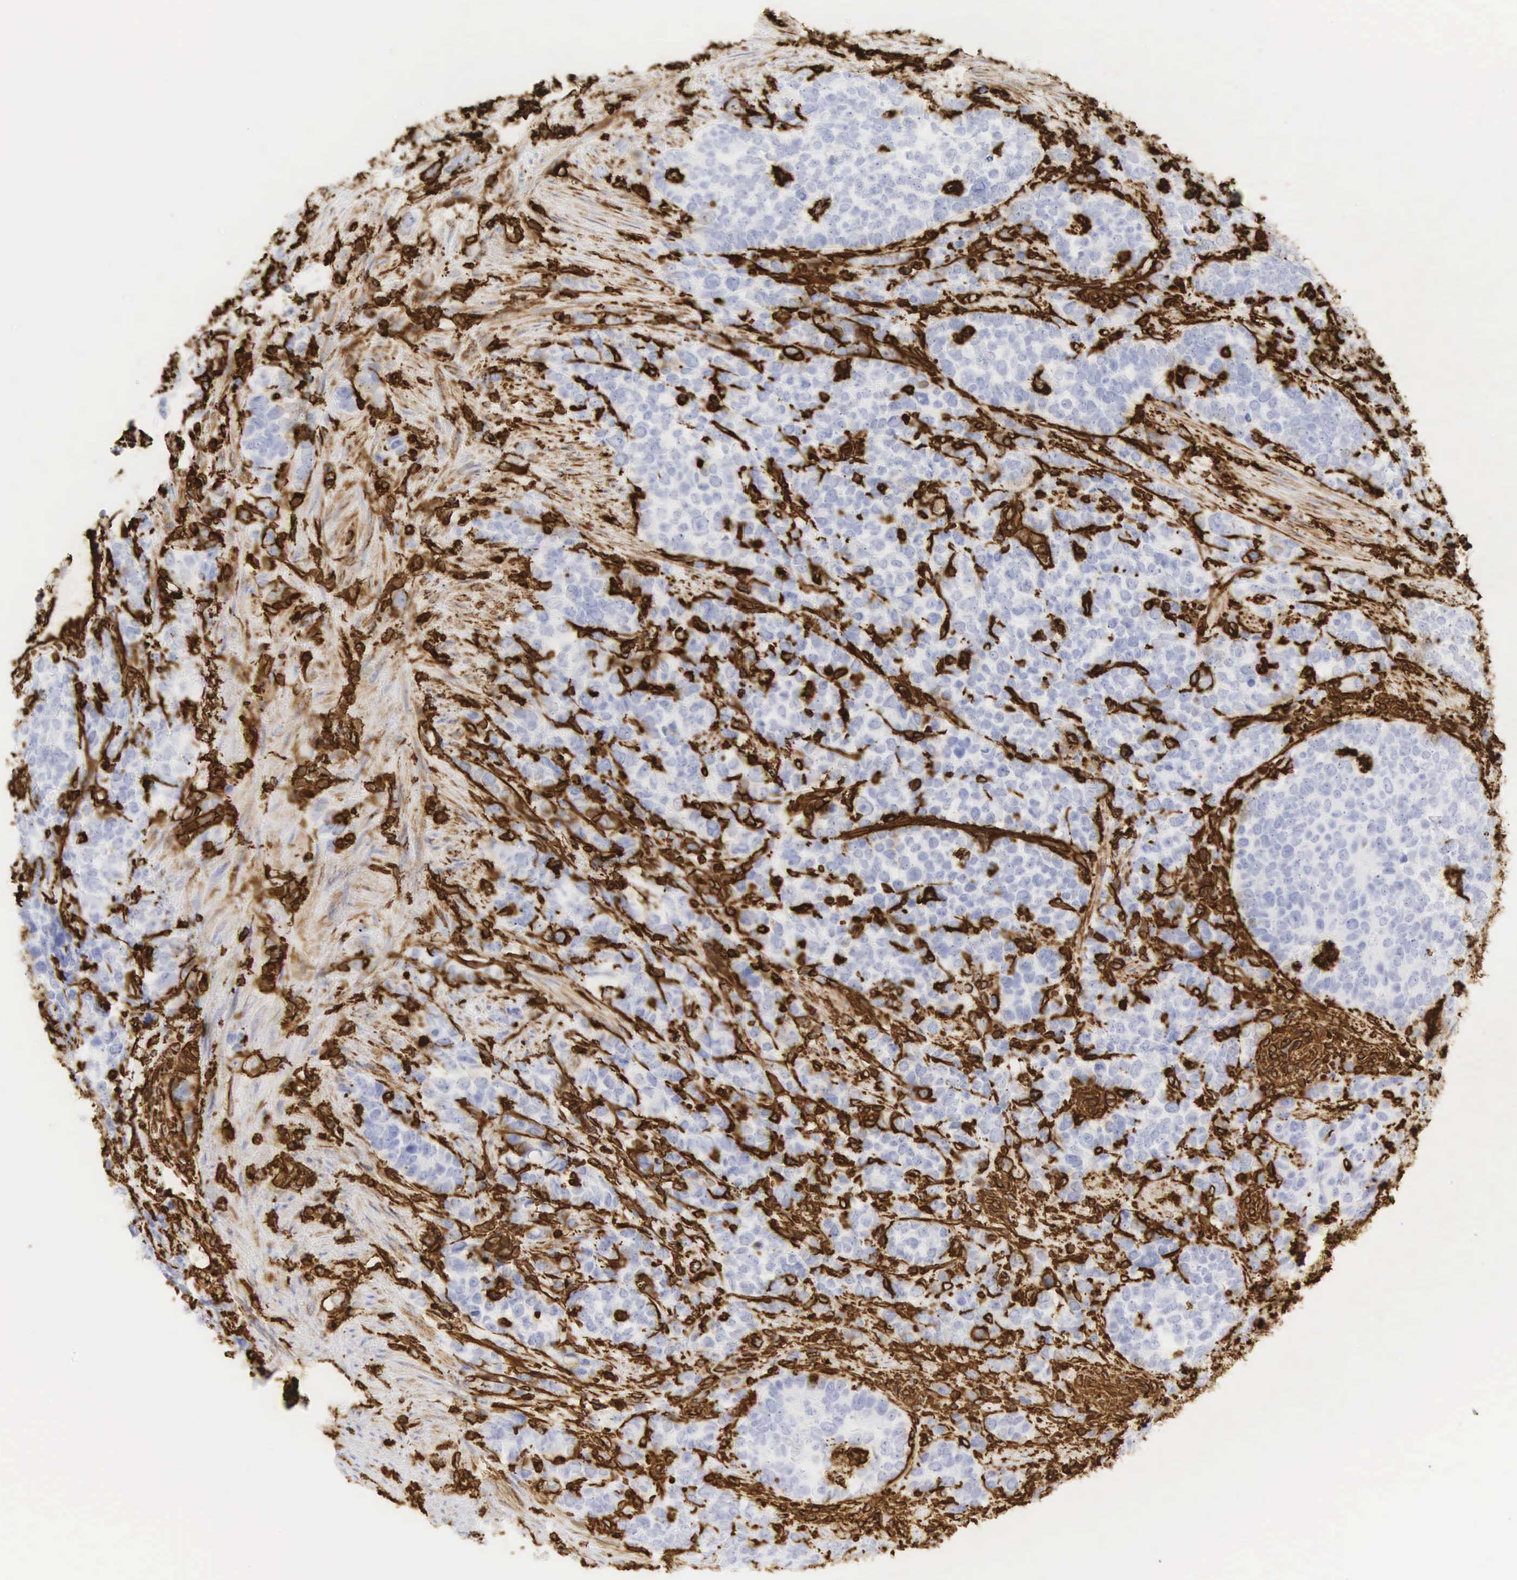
{"staining": {"intensity": "strong", "quantity": "<25%", "location": "cytoplasmic/membranous"}, "tissue": "stomach cancer", "cell_type": "Tumor cells", "image_type": "cancer", "snomed": [{"axis": "morphology", "description": "Adenocarcinoma, NOS"}, {"axis": "topography", "description": "Stomach, upper"}], "caption": "Human stomach cancer stained for a protein (brown) displays strong cytoplasmic/membranous positive positivity in about <25% of tumor cells.", "gene": "VIM", "patient": {"sex": "male", "age": 71}}